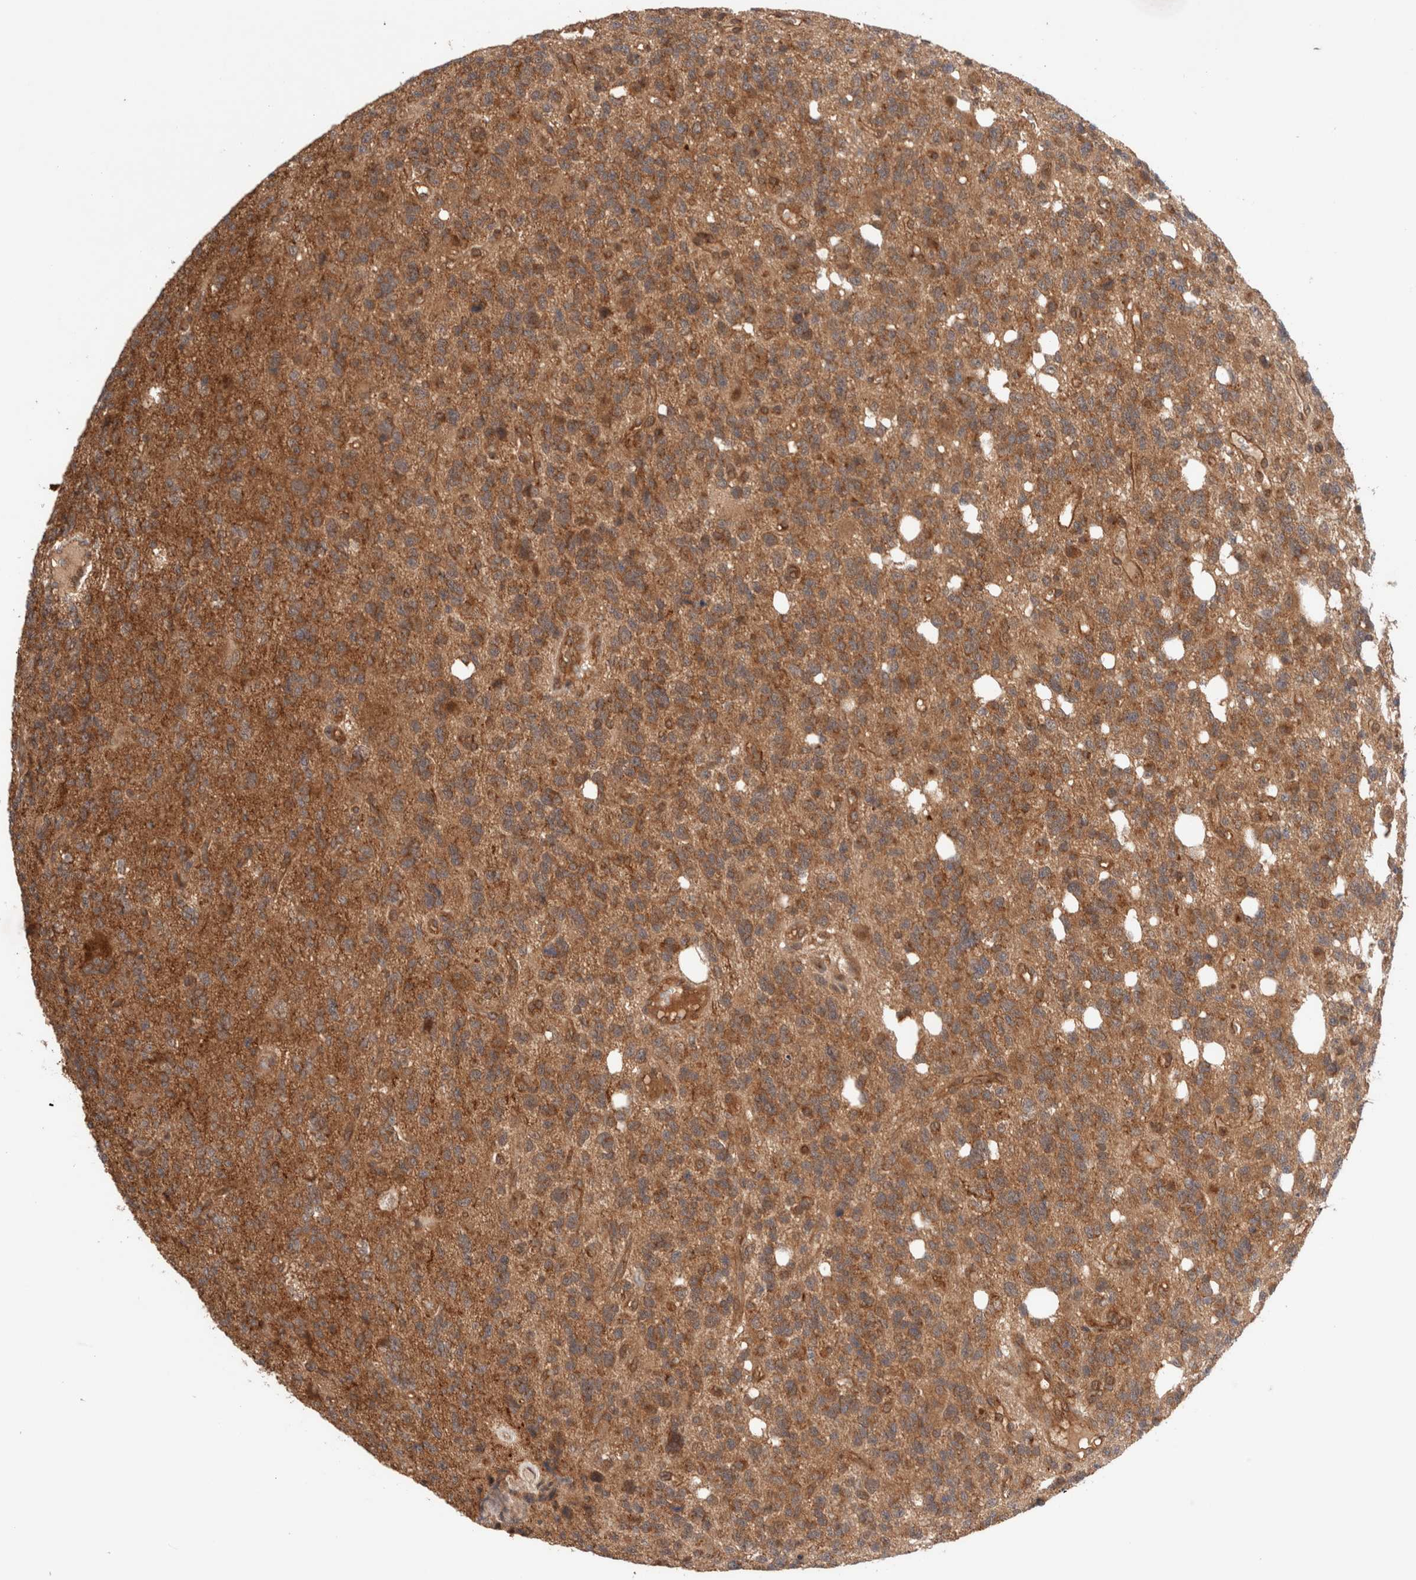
{"staining": {"intensity": "moderate", "quantity": ">75%", "location": "cytoplasmic/membranous"}, "tissue": "glioma", "cell_type": "Tumor cells", "image_type": "cancer", "snomed": [{"axis": "morphology", "description": "Glioma, malignant, High grade"}, {"axis": "topography", "description": "Brain"}], "caption": "A photomicrograph showing moderate cytoplasmic/membranous positivity in approximately >75% of tumor cells in glioma, as visualized by brown immunohistochemical staining.", "gene": "SIKE1", "patient": {"sex": "female", "age": 62}}